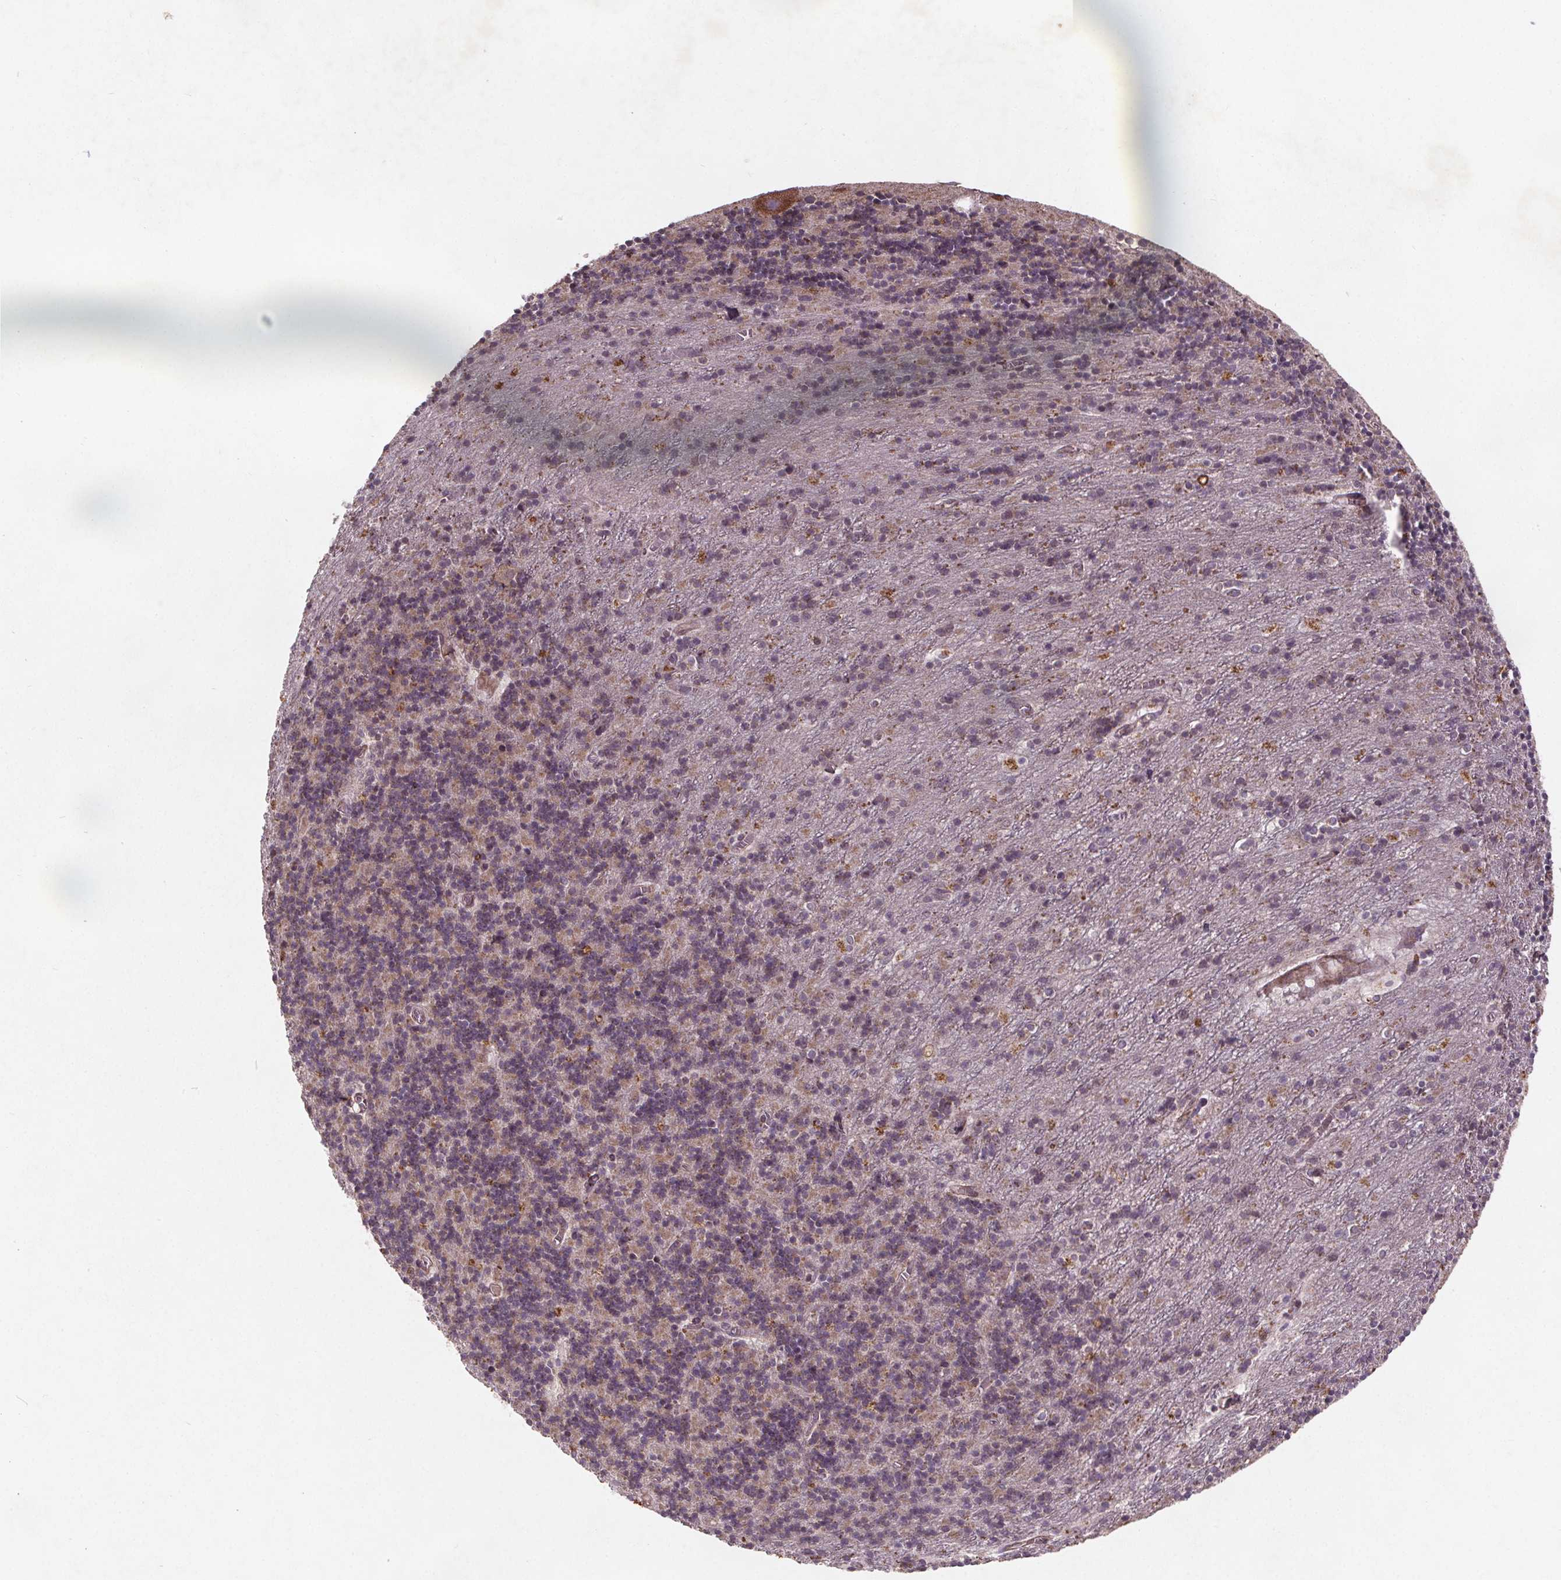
{"staining": {"intensity": "weak", "quantity": "25%-75%", "location": "cytoplasmic/membranous"}, "tissue": "cerebellum", "cell_type": "Cells in granular layer", "image_type": "normal", "snomed": [{"axis": "morphology", "description": "Normal tissue, NOS"}, {"axis": "topography", "description": "Cerebellum"}], "caption": "This is an image of IHC staining of unremarkable cerebellum, which shows weak expression in the cytoplasmic/membranous of cells in granular layer.", "gene": "STRN3", "patient": {"sex": "male", "age": 70}}